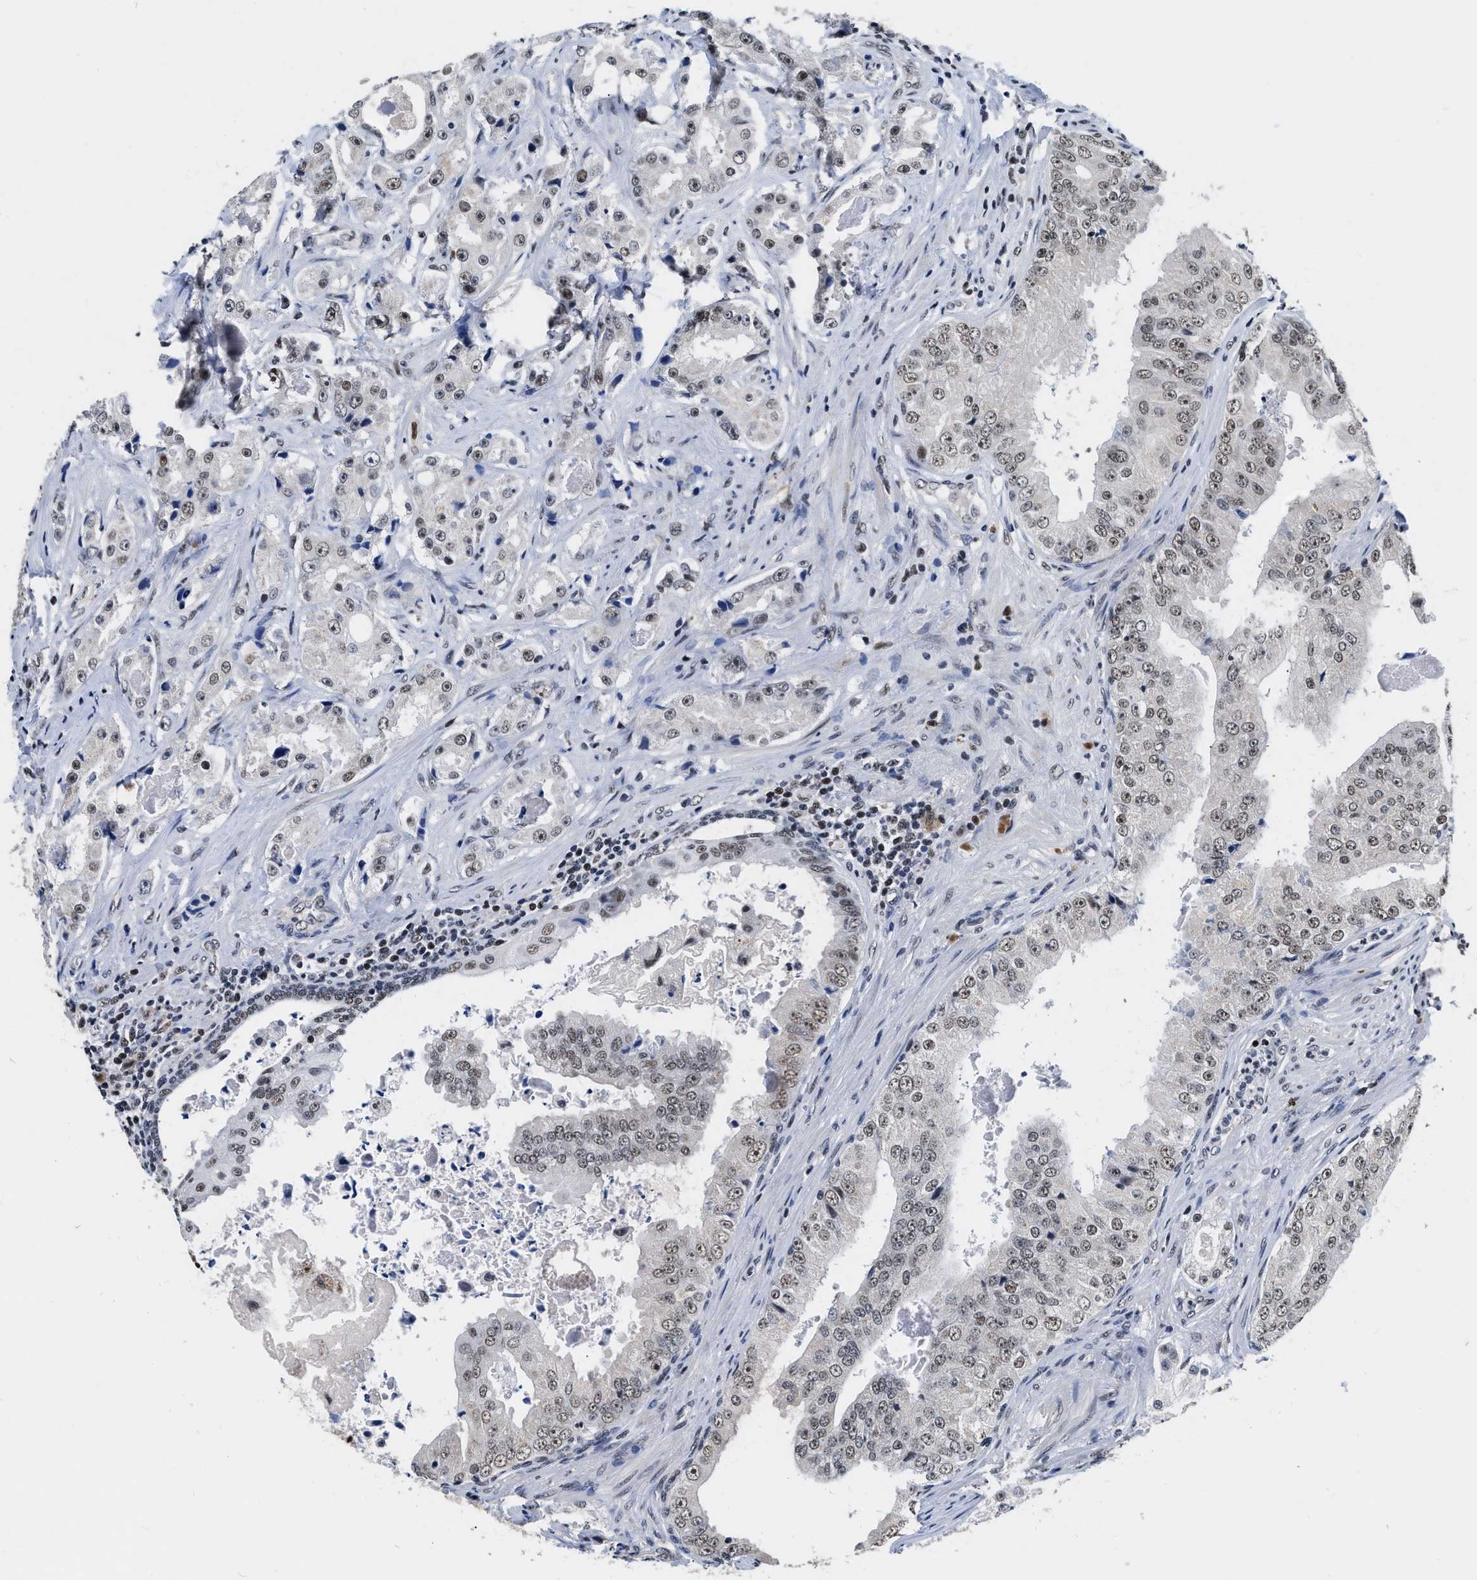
{"staining": {"intensity": "weak", "quantity": ">75%", "location": "nuclear"}, "tissue": "prostate cancer", "cell_type": "Tumor cells", "image_type": "cancer", "snomed": [{"axis": "morphology", "description": "Adenocarcinoma, High grade"}, {"axis": "topography", "description": "Prostate"}], "caption": "An image of prostate cancer (adenocarcinoma (high-grade)) stained for a protein reveals weak nuclear brown staining in tumor cells.", "gene": "CCNE1", "patient": {"sex": "male", "age": 73}}